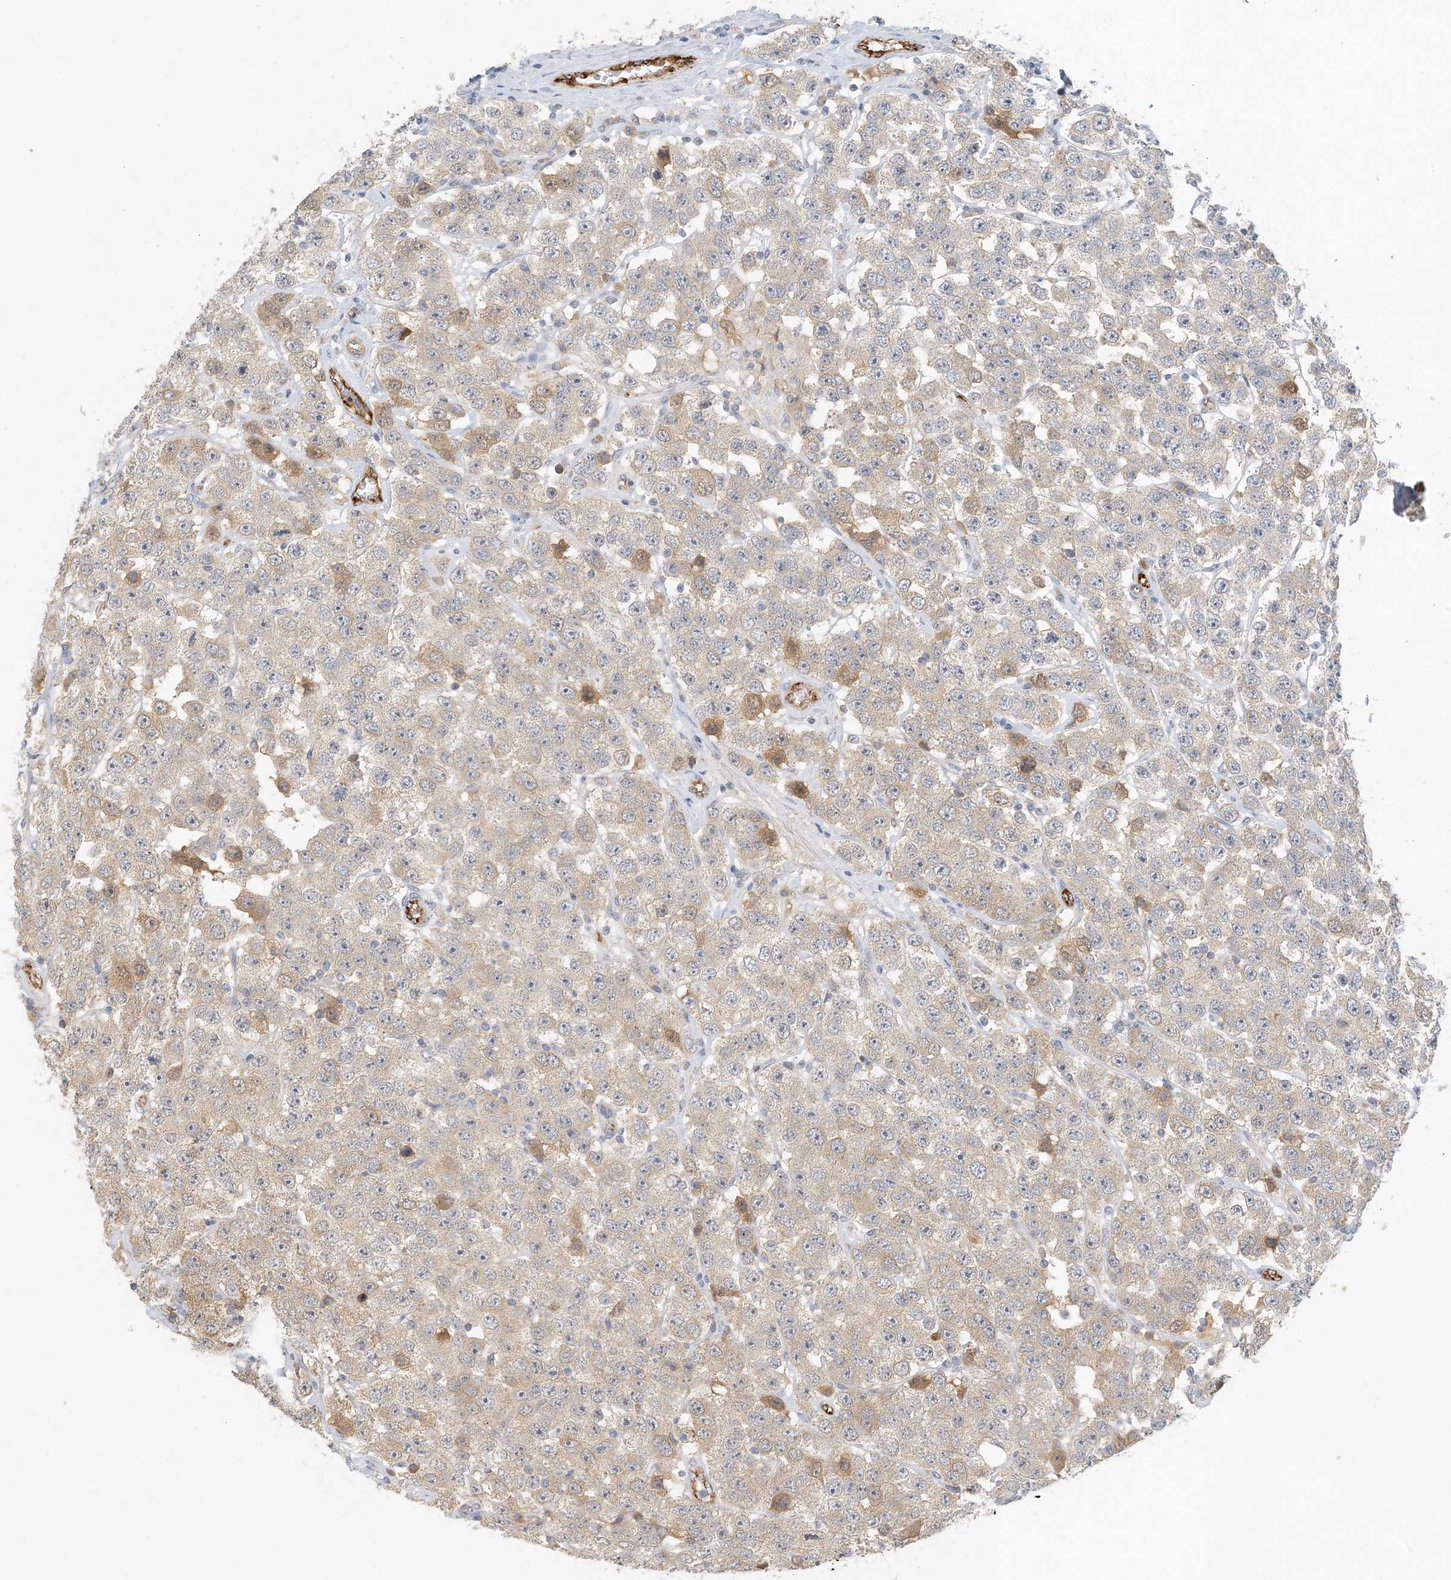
{"staining": {"intensity": "weak", "quantity": ">75%", "location": "cytoplasmic/membranous"}, "tissue": "testis cancer", "cell_type": "Tumor cells", "image_type": "cancer", "snomed": [{"axis": "morphology", "description": "Seminoma, NOS"}, {"axis": "topography", "description": "Testis"}], "caption": "Testis cancer stained with immunohistochemistry exhibits weak cytoplasmic/membranous staining in approximately >75% of tumor cells.", "gene": "ZBTB3", "patient": {"sex": "male", "age": 28}}